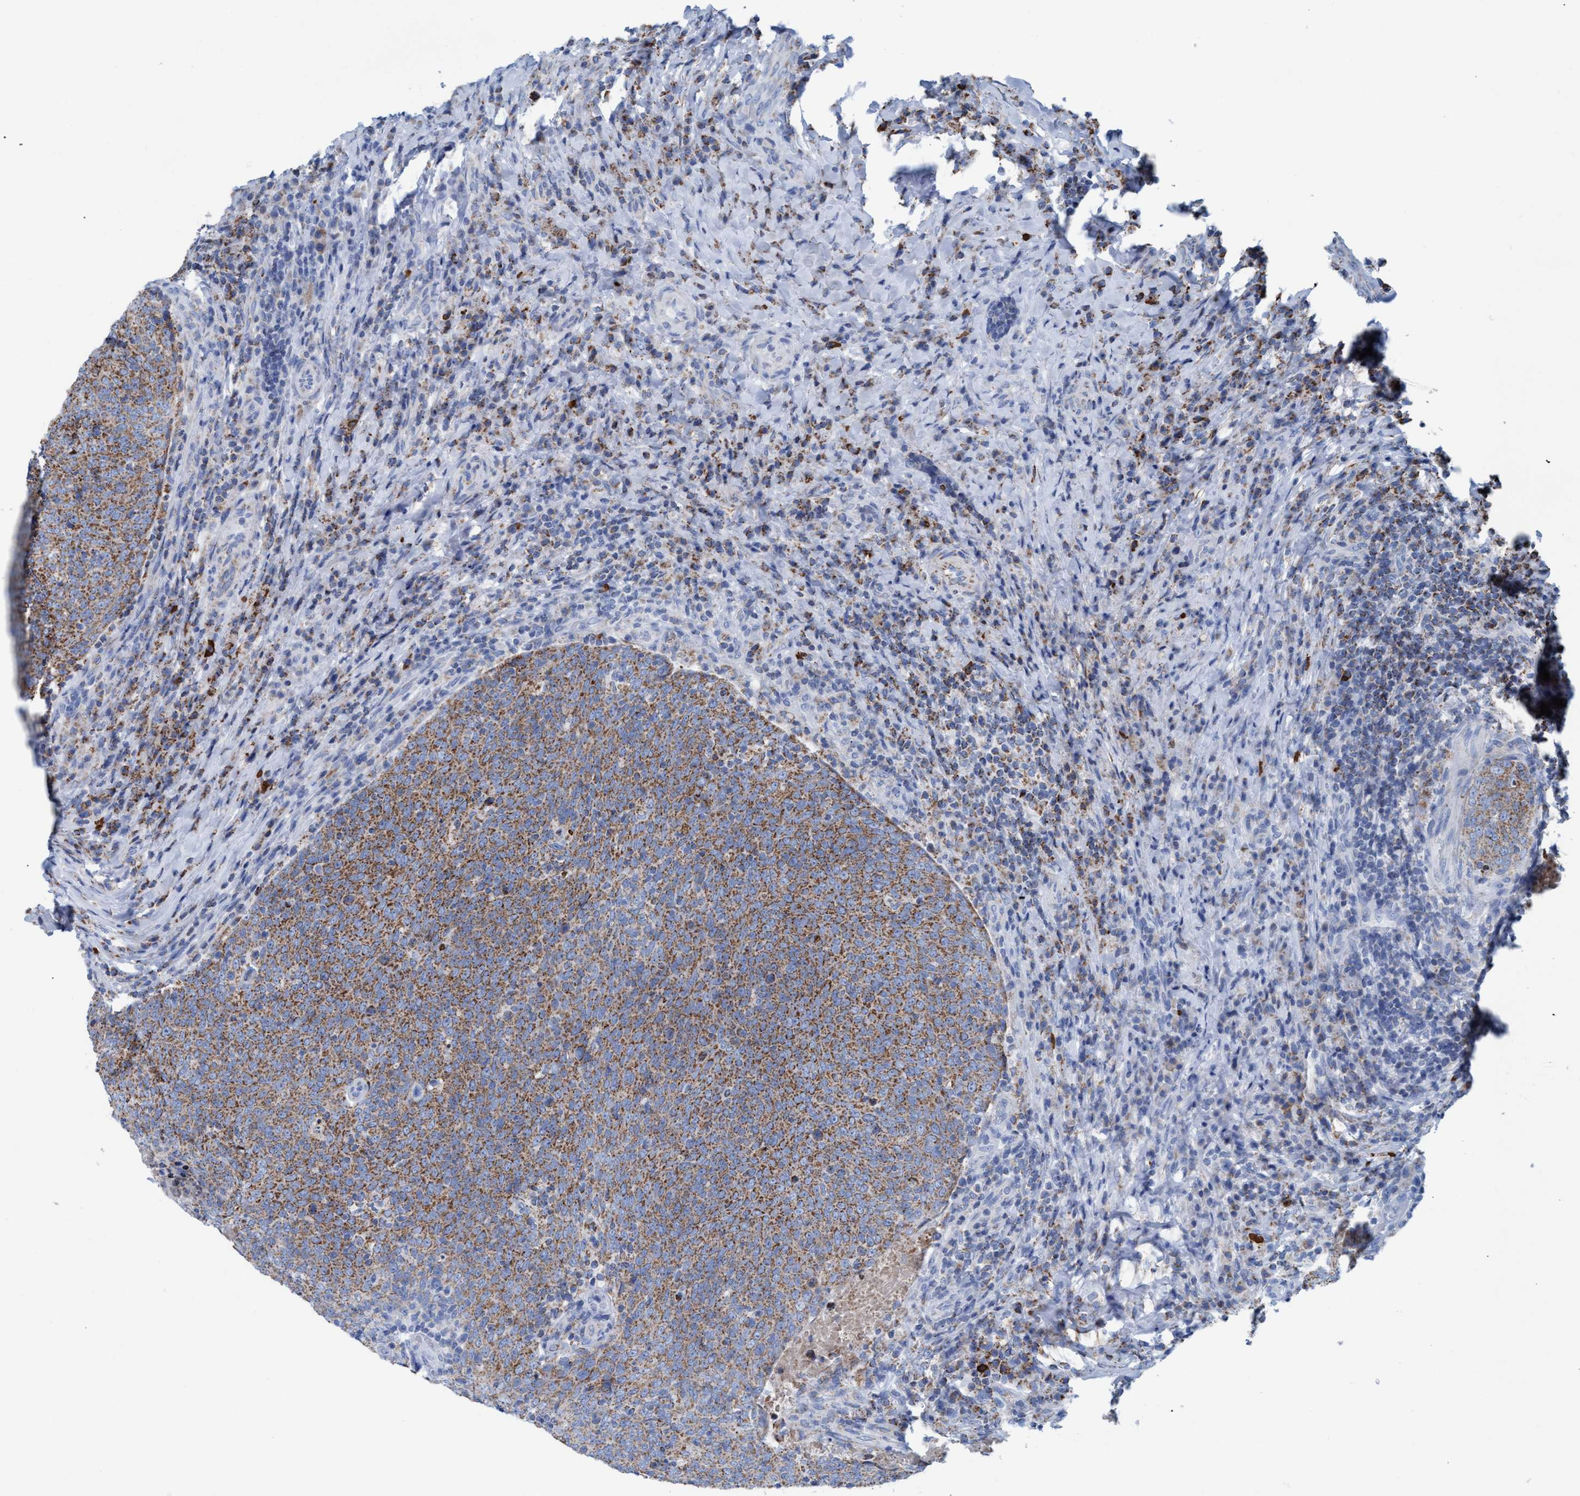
{"staining": {"intensity": "moderate", "quantity": ">75%", "location": "cytoplasmic/membranous"}, "tissue": "head and neck cancer", "cell_type": "Tumor cells", "image_type": "cancer", "snomed": [{"axis": "morphology", "description": "Squamous cell carcinoma, NOS"}, {"axis": "morphology", "description": "Squamous cell carcinoma, metastatic, NOS"}, {"axis": "topography", "description": "Lymph node"}, {"axis": "topography", "description": "Head-Neck"}], "caption": "Immunohistochemical staining of human metastatic squamous cell carcinoma (head and neck) reveals medium levels of moderate cytoplasmic/membranous positivity in approximately >75% of tumor cells.", "gene": "GGA3", "patient": {"sex": "male", "age": 62}}